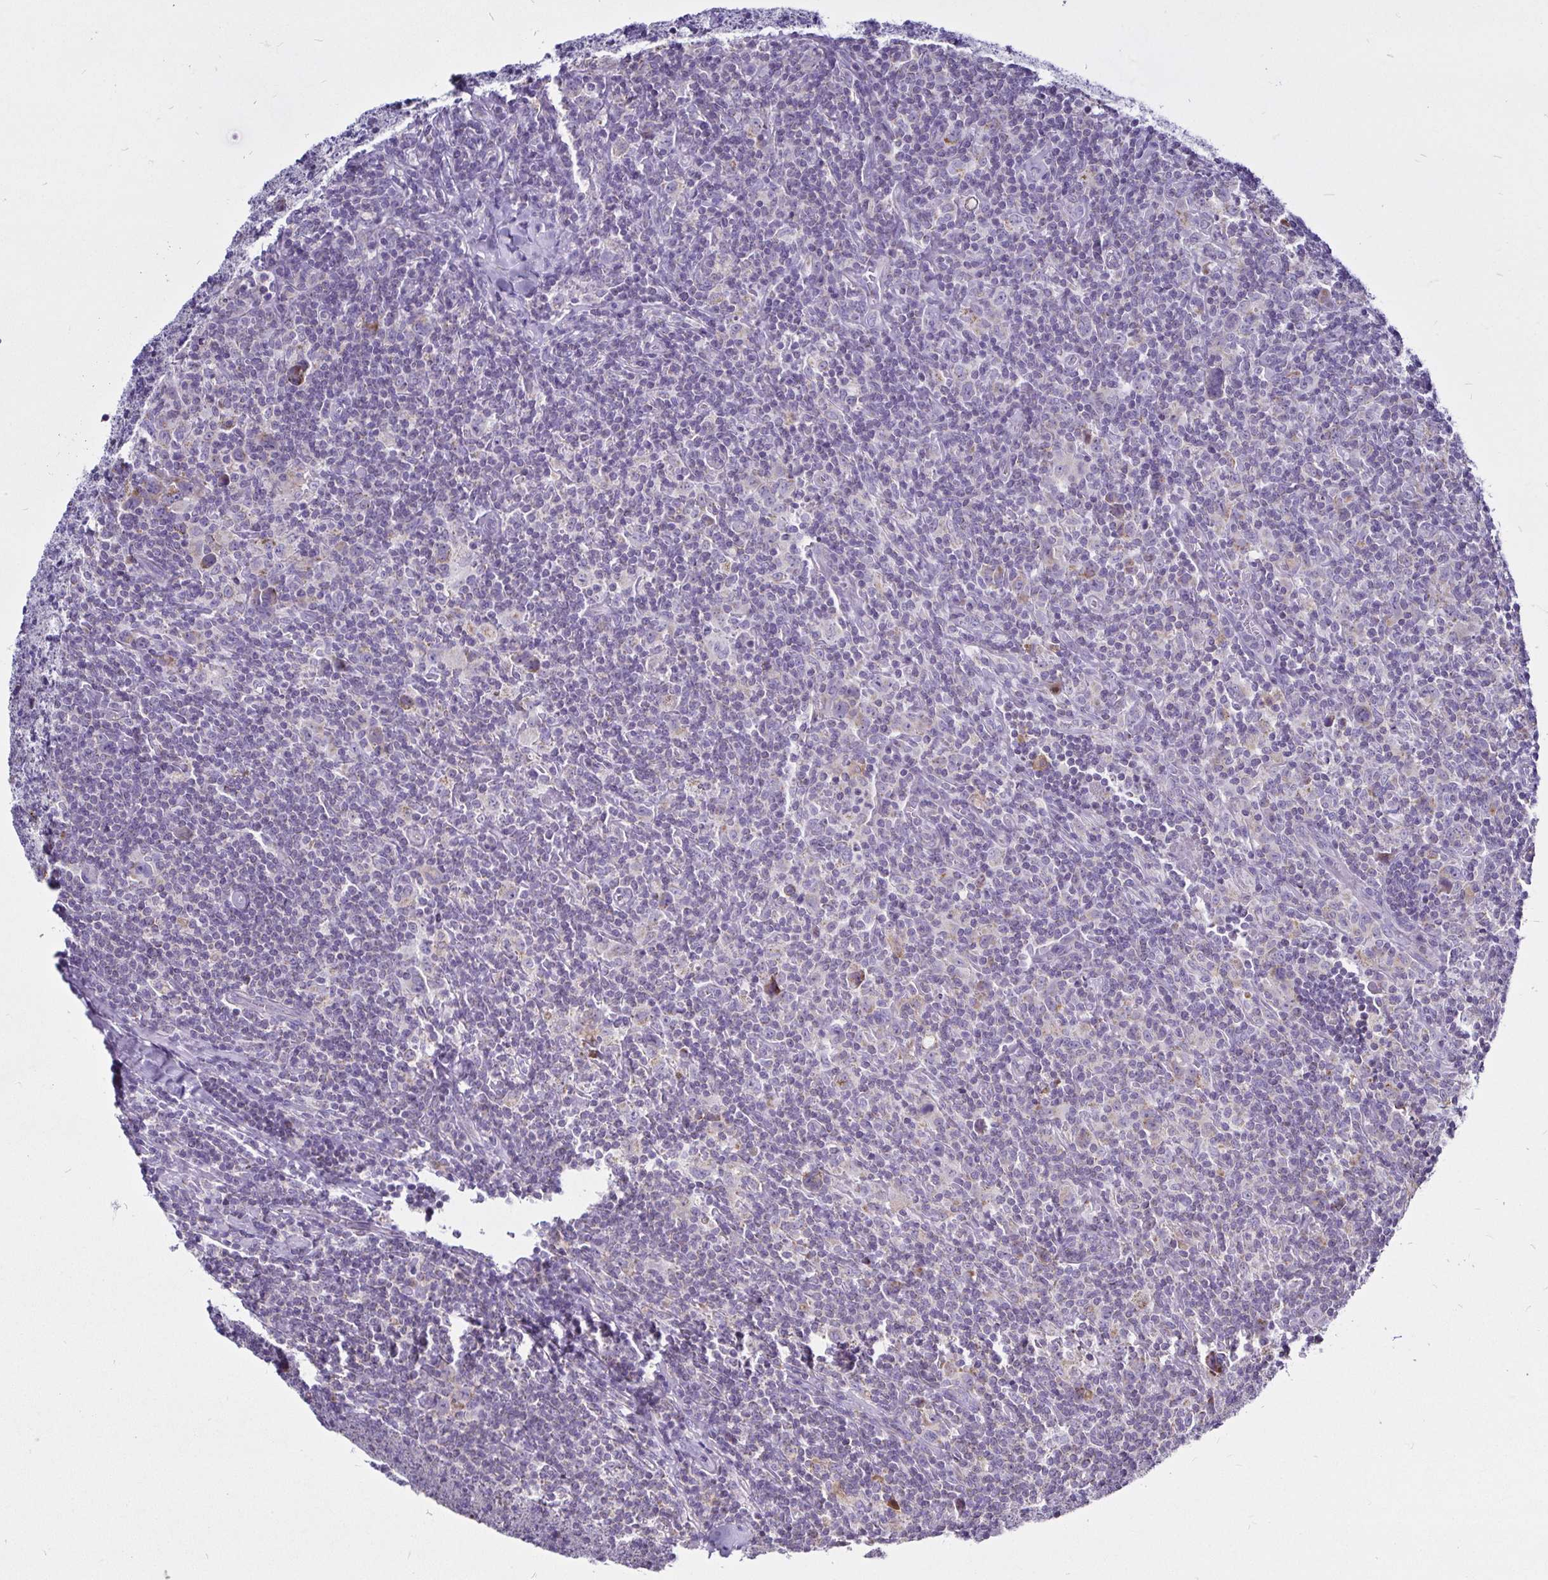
{"staining": {"intensity": "weak", "quantity": "25%-75%", "location": "cytoplasmic/membranous"}, "tissue": "lymphoma", "cell_type": "Tumor cells", "image_type": "cancer", "snomed": [{"axis": "morphology", "description": "Hodgkin's disease, NOS"}, {"axis": "topography", "description": "Lymph node"}], "caption": "IHC photomicrograph of Hodgkin's disease stained for a protein (brown), which shows low levels of weak cytoplasmic/membranous positivity in about 25%-75% of tumor cells.", "gene": "PGAM2", "patient": {"sex": "female", "age": 18}}